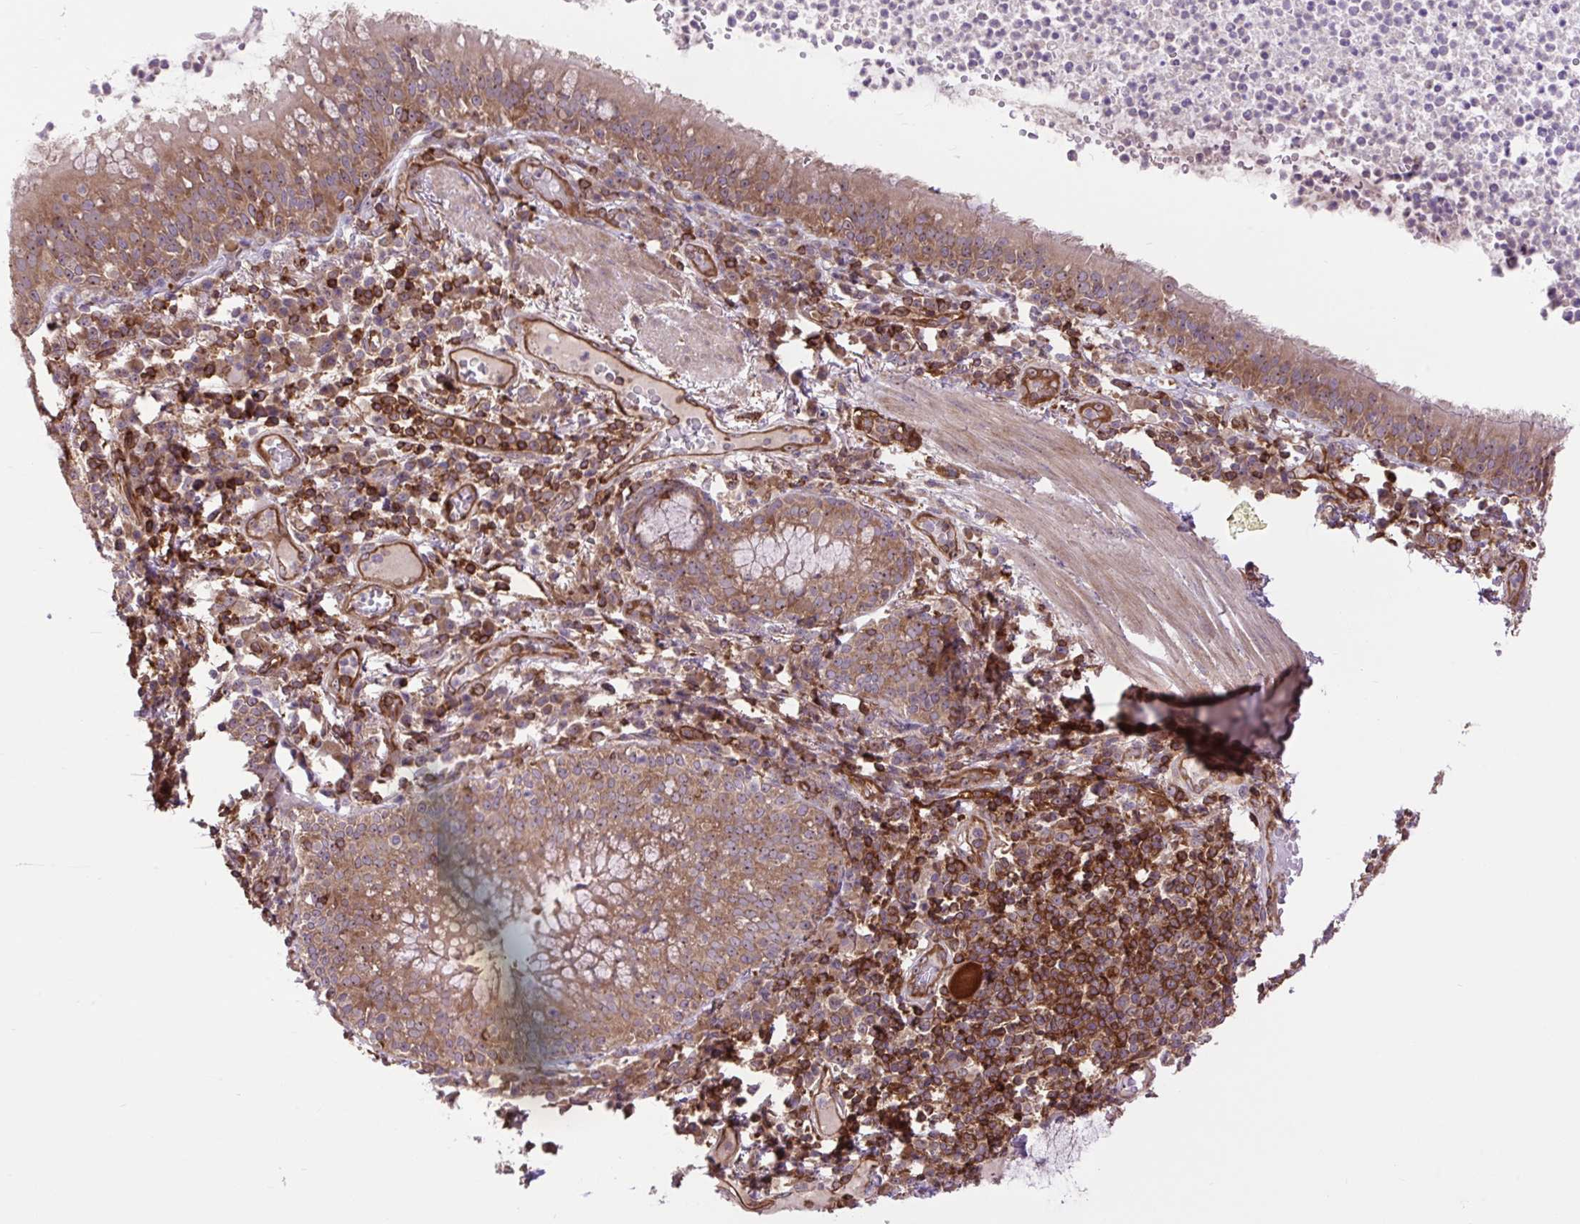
{"staining": {"intensity": "moderate", "quantity": ">75%", "location": "cytoplasmic/membranous"}, "tissue": "bronchus", "cell_type": "Respiratory epithelial cells", "image_type": "normal", "snomed": [{"axis": "morphology", "description": "Normal tissue, NOS"}, {"axis": "topography", "description": "Cartilage tissue"}, {"axis": "topography", "description": "Bronchus"}], "caption": "Benign bronchus demonstrates moderate cytoplasmic/membranous expression in about >75% of respiratory epithelial cells, visualized by immunohistochemistry. Nuclei are stained in blue.", "gene": "PLCG1", "patient": {"sex": "male", "age": 56}}